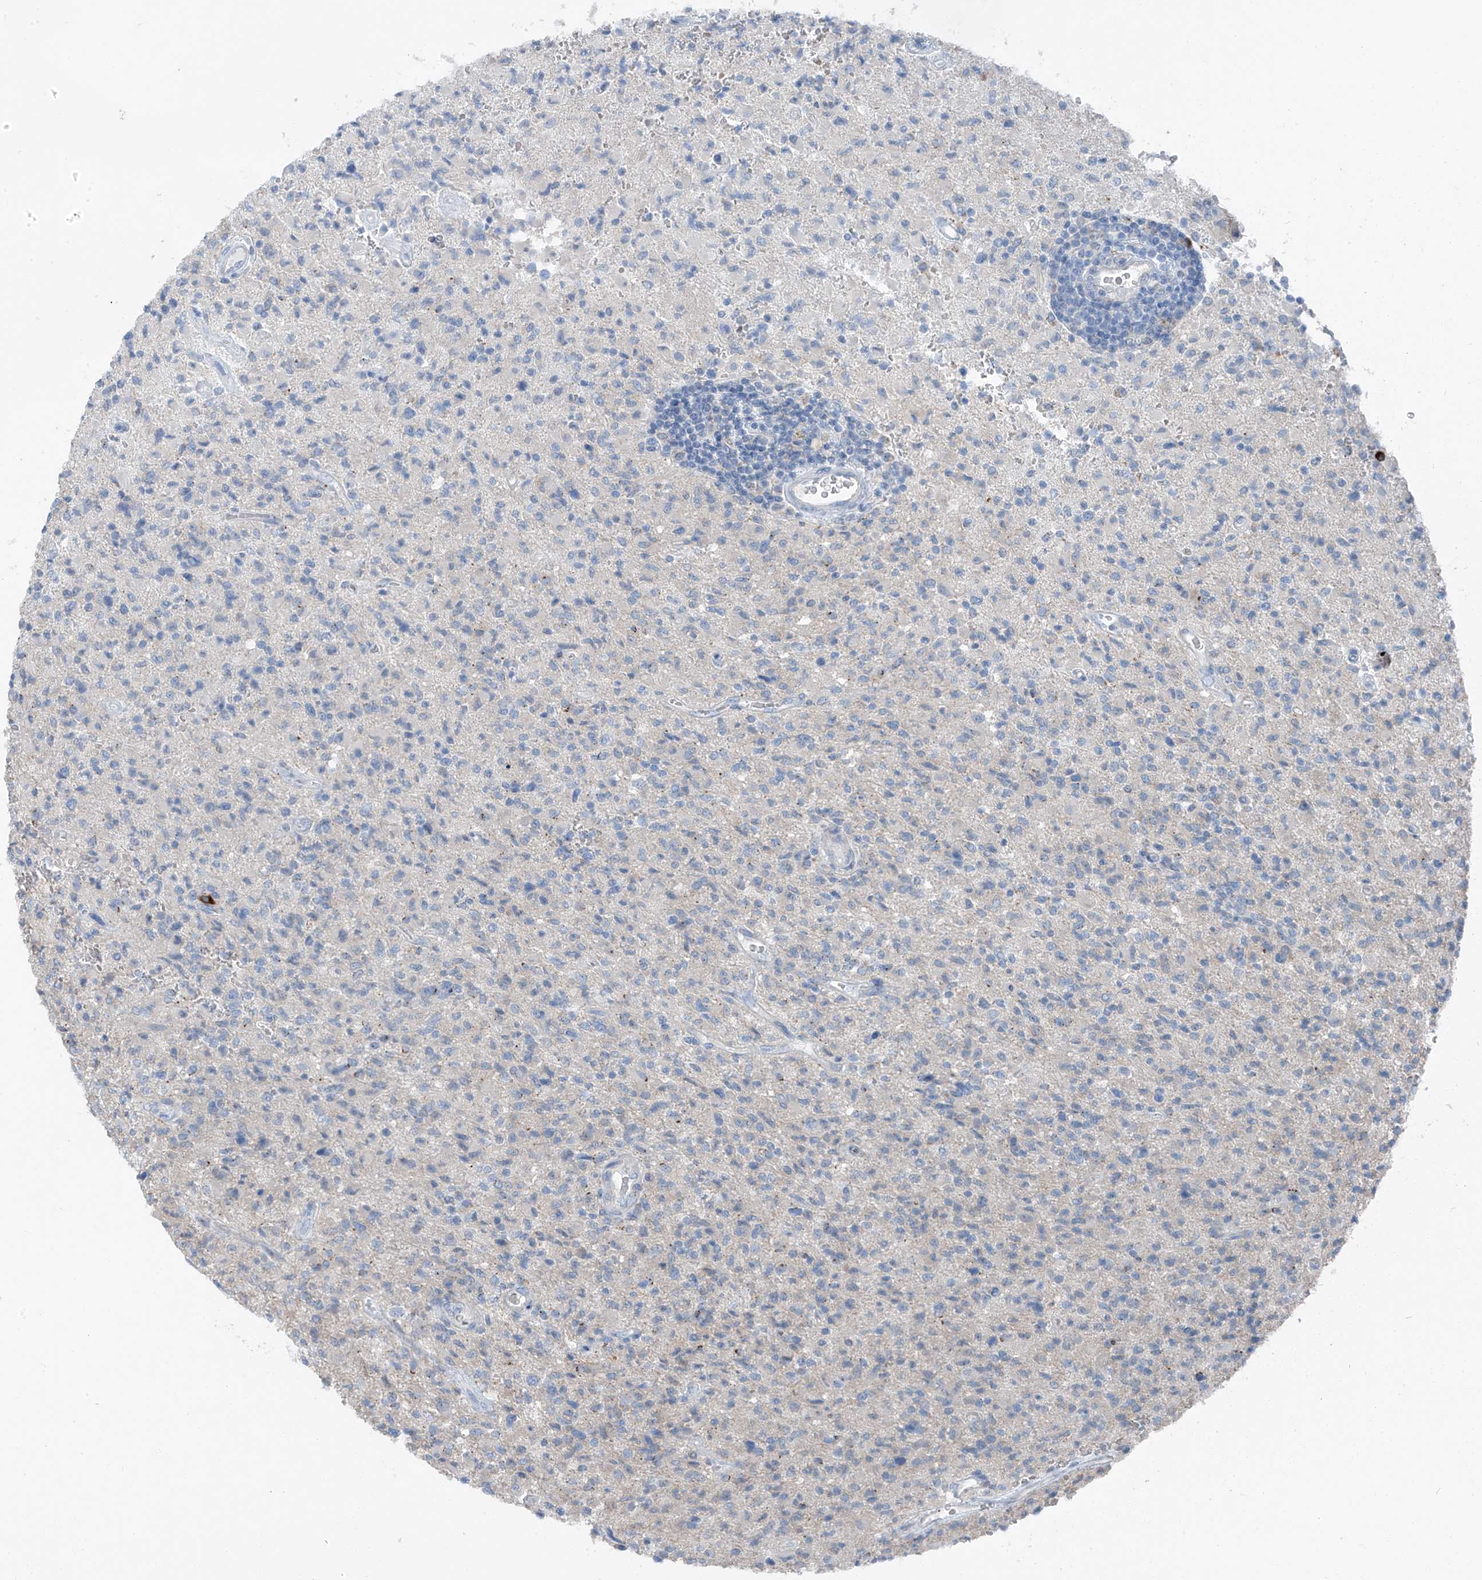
{"staining": {"intensity": "negative", "quantity": "none", "location": "none"}, "tissue": "glioma", "cell_type": "Tumor cells", "image_type": "cancer", "snomed": [{"axis": "morphology", "description": "Glioma, malignant, High grade"}, {"axis": "topography", "description": "Brain"}], "caption": "High magnification brightfield microscopy of glioma stained with DAB (3,3'-diaminobenzidine) (brown) and counterstained with hematoxylin (blue): tumor cells show no significant positivity. Nuclei are stained in blue.", "gene": "CHMP2B", "patient": {"sex": "female", "age": 57}}